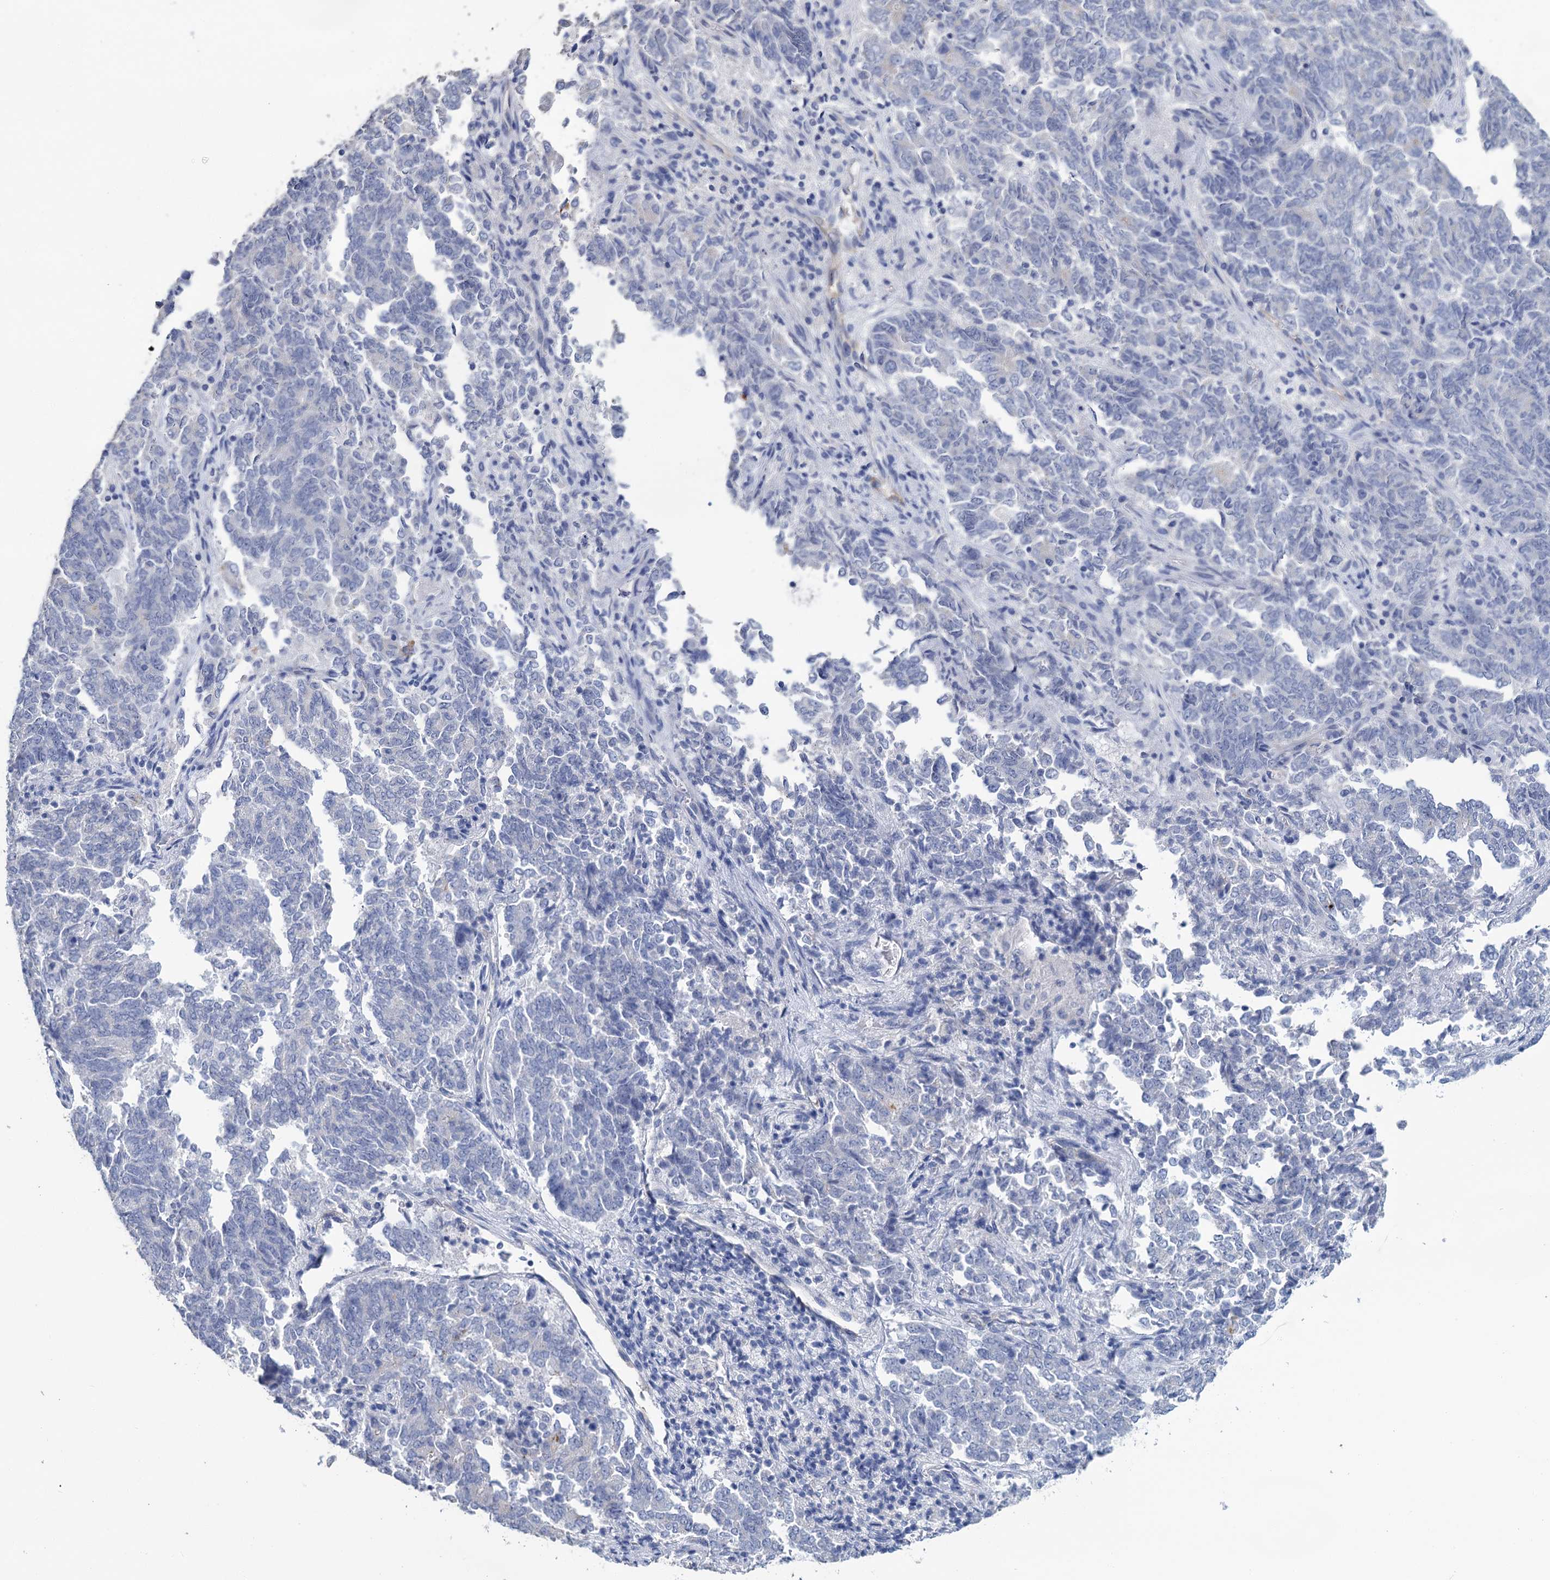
{"staining": {"intensity": "negative", "quantity": "none", "location": "none"}, "tissue": "endometrial cancer", "cell_type": "Tumor cells", "image_type": "cancer", "snomed": [{"axis": "morphology", "description": "Adenocarcinoma, NOS"}, {"axis": "topography", "description": "Endometrium"}], "caption": "DAB (3,3'-diaminobenzidine) immunohistochemical staining of human adenocarcinoma (endometrial) exhibits no significant expression in tumor cells.", "gene": "SNCB", "patient": {"sex": "female", "age": 80}}